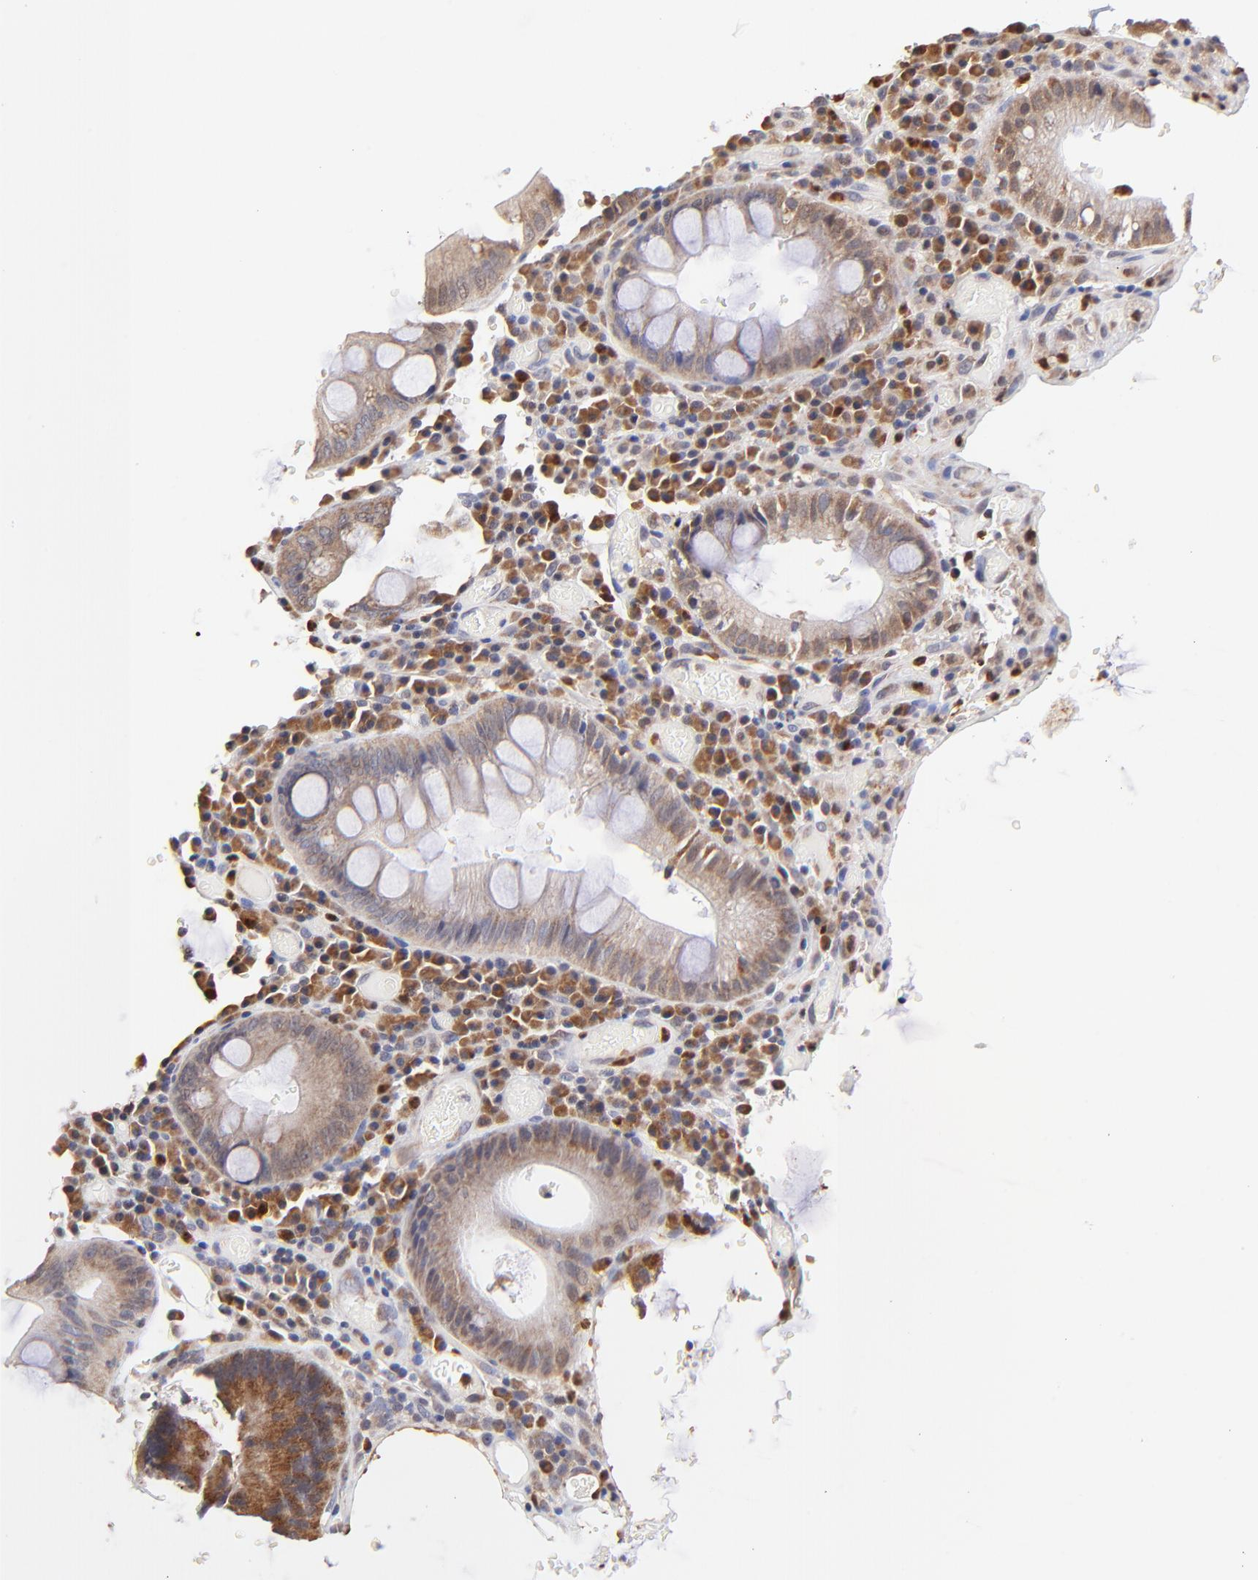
{"staining": {"intensity": "moderate", "quantity": ">75%", "location": "cytoplasmic/membranous"}, "tissue": "colorectal cancer", "cell_type": "Tumor cells", "image_type": "cancer", "snomed": [{"axis": "morphology", "description": "Normal tissue, NOS"}, {"axis": "morphology", "description": "Adenocarcinoma, NOS"}, {"axis": "topography", "description": "Colon"}], "caption": "This micrograph reveals immunohistochemistry (IHC) staining of colorectal cancer (adenocarcinoma), with medium moderate cytoplasmic/membranous expression in about >75% of tumor cells.", "gene": "BBOF1", "patient": {"sex": "female", "age": 78}}